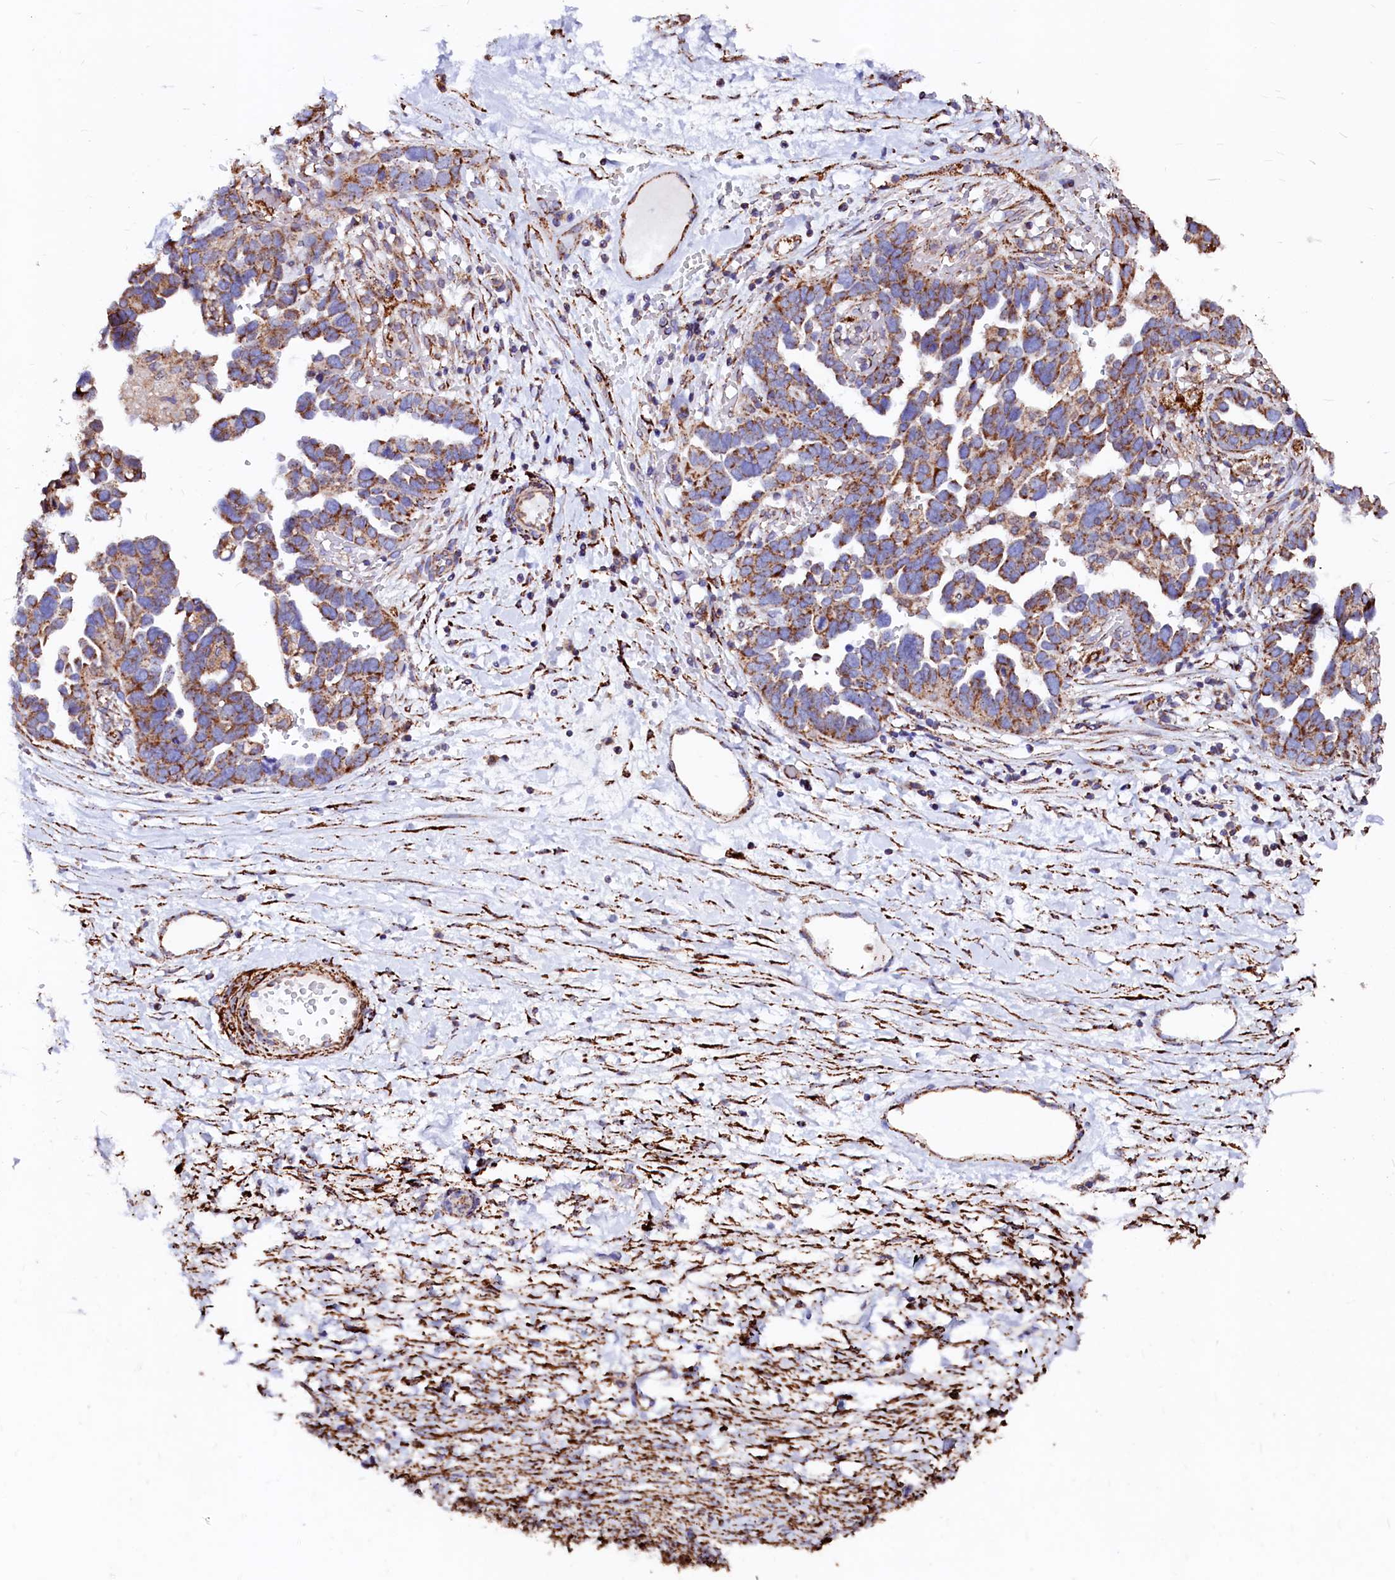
{"staining": {"intensity": "strong", "quantity": ">75%", "location": "cytoplasmic/membranous"}, "tissue": "ovarian cancer", "cell_type": "Tumor cells", "image_type": "cancer", "snomed": [{"axis": "morphology", "description": "Cystadenocarcinoma, serous, NOS"}, {"axis": "topography", "description": "Ovary"}], "caption": "Human ovarian cancer (serous cystadenocarcinoma) stained with a brown dye reveals strong cytoplasmic/membranous positive staining in approximately >75% of tumor cells.", "gene": "MAOB", "patient": {"sex": "female", "age": 54}}